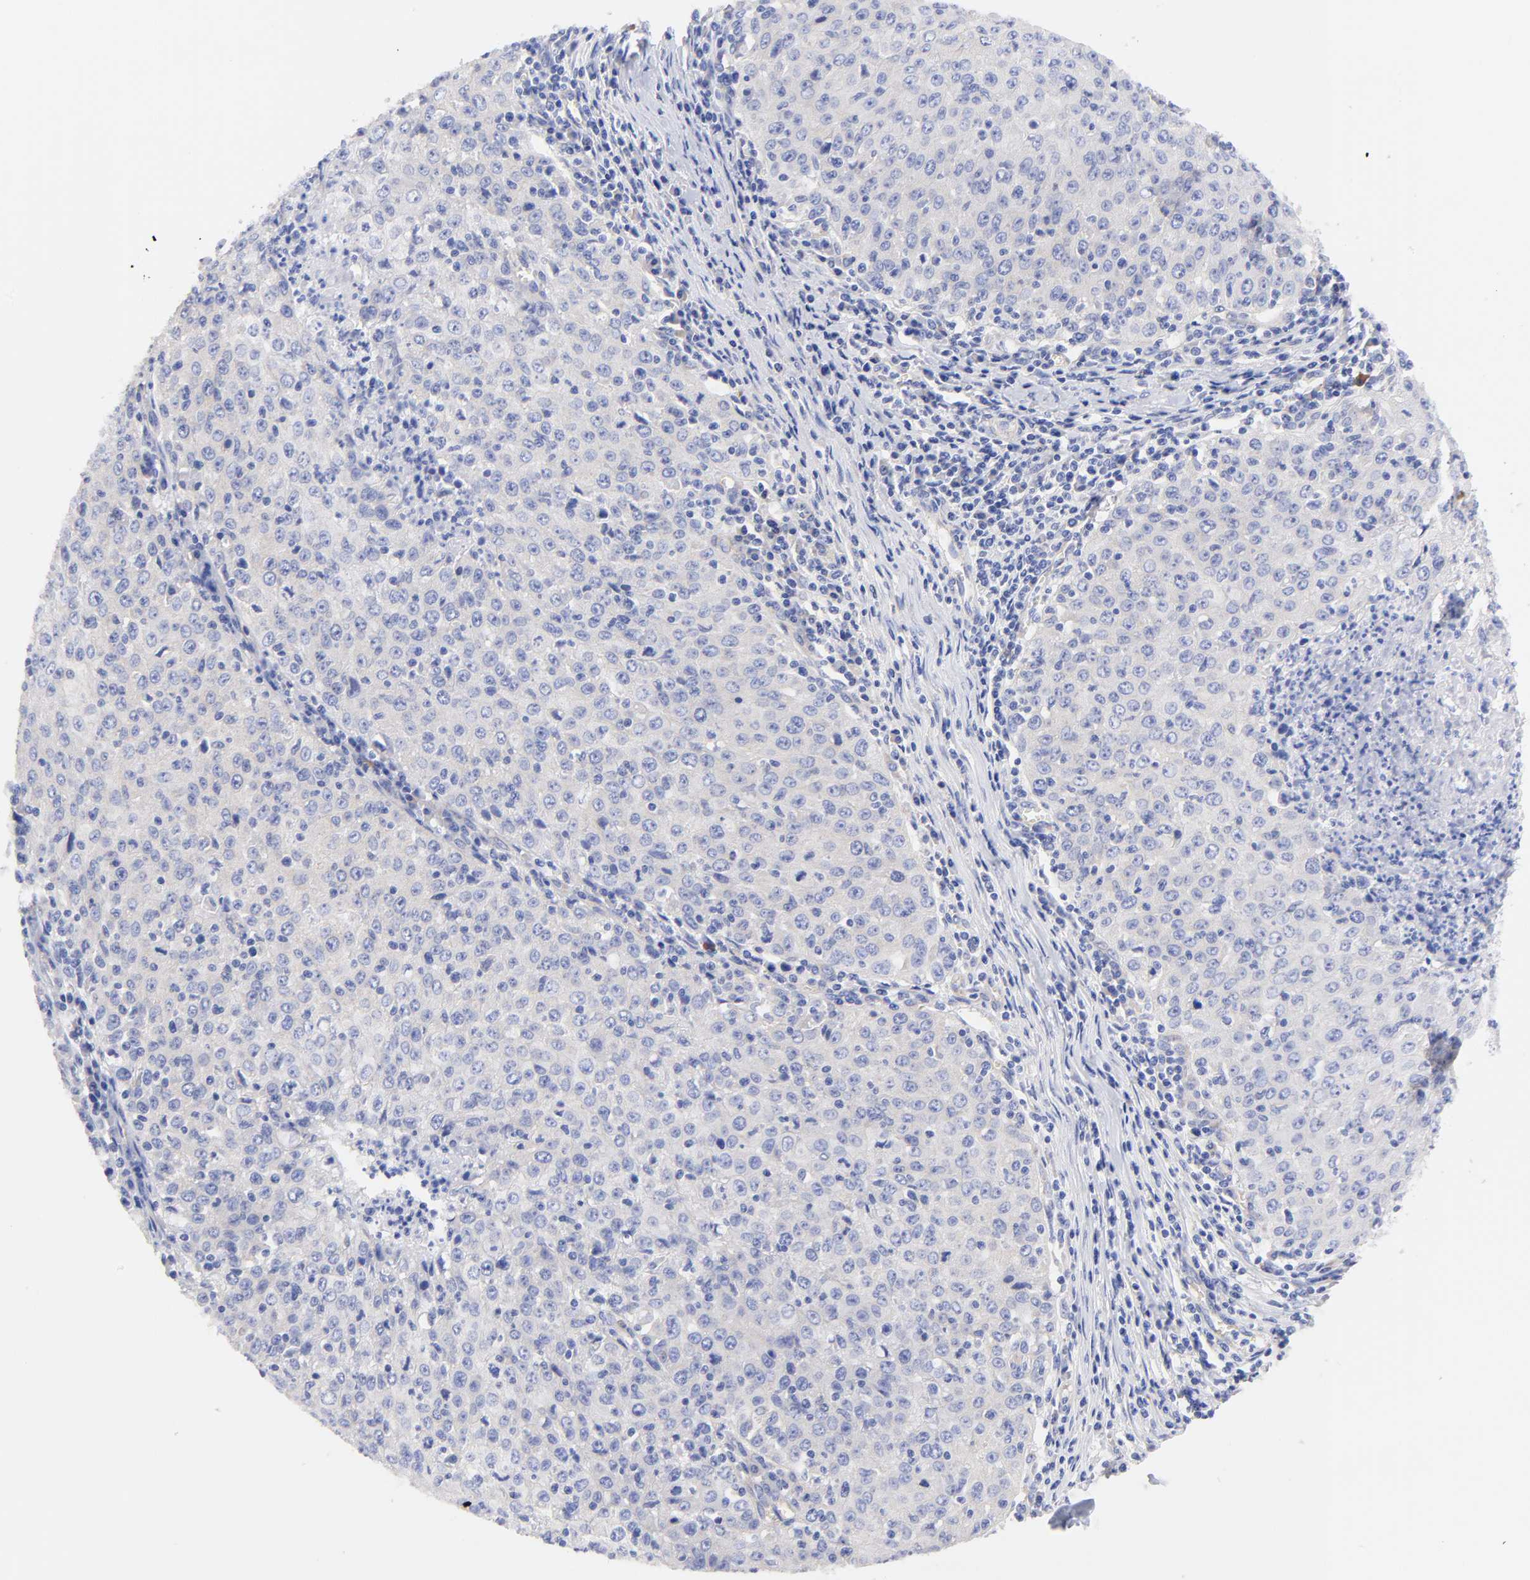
{"staining": {"intensity": "weak", "quantity": ">75%", "location": "cytoplasmic/membranous"}, "tissue": "cervical cancer", "cell_type": "Tumor cells", "image_type": "cancer", "snomed": [{"axis": "morphology", "description": "Squamous cell carcinoma, NOS"}, {"axis": "topography", "description": "Cervix"}], "caption": "Immunohistochemical staining of cervical cancer (squamous cell carcinoma) reveals low levels of weak cytoplasmic/membranous staining in about >75% of tumor cells.", "gene": "TNFRSF13C", "patient": {"sex": "female", "age": 27}}